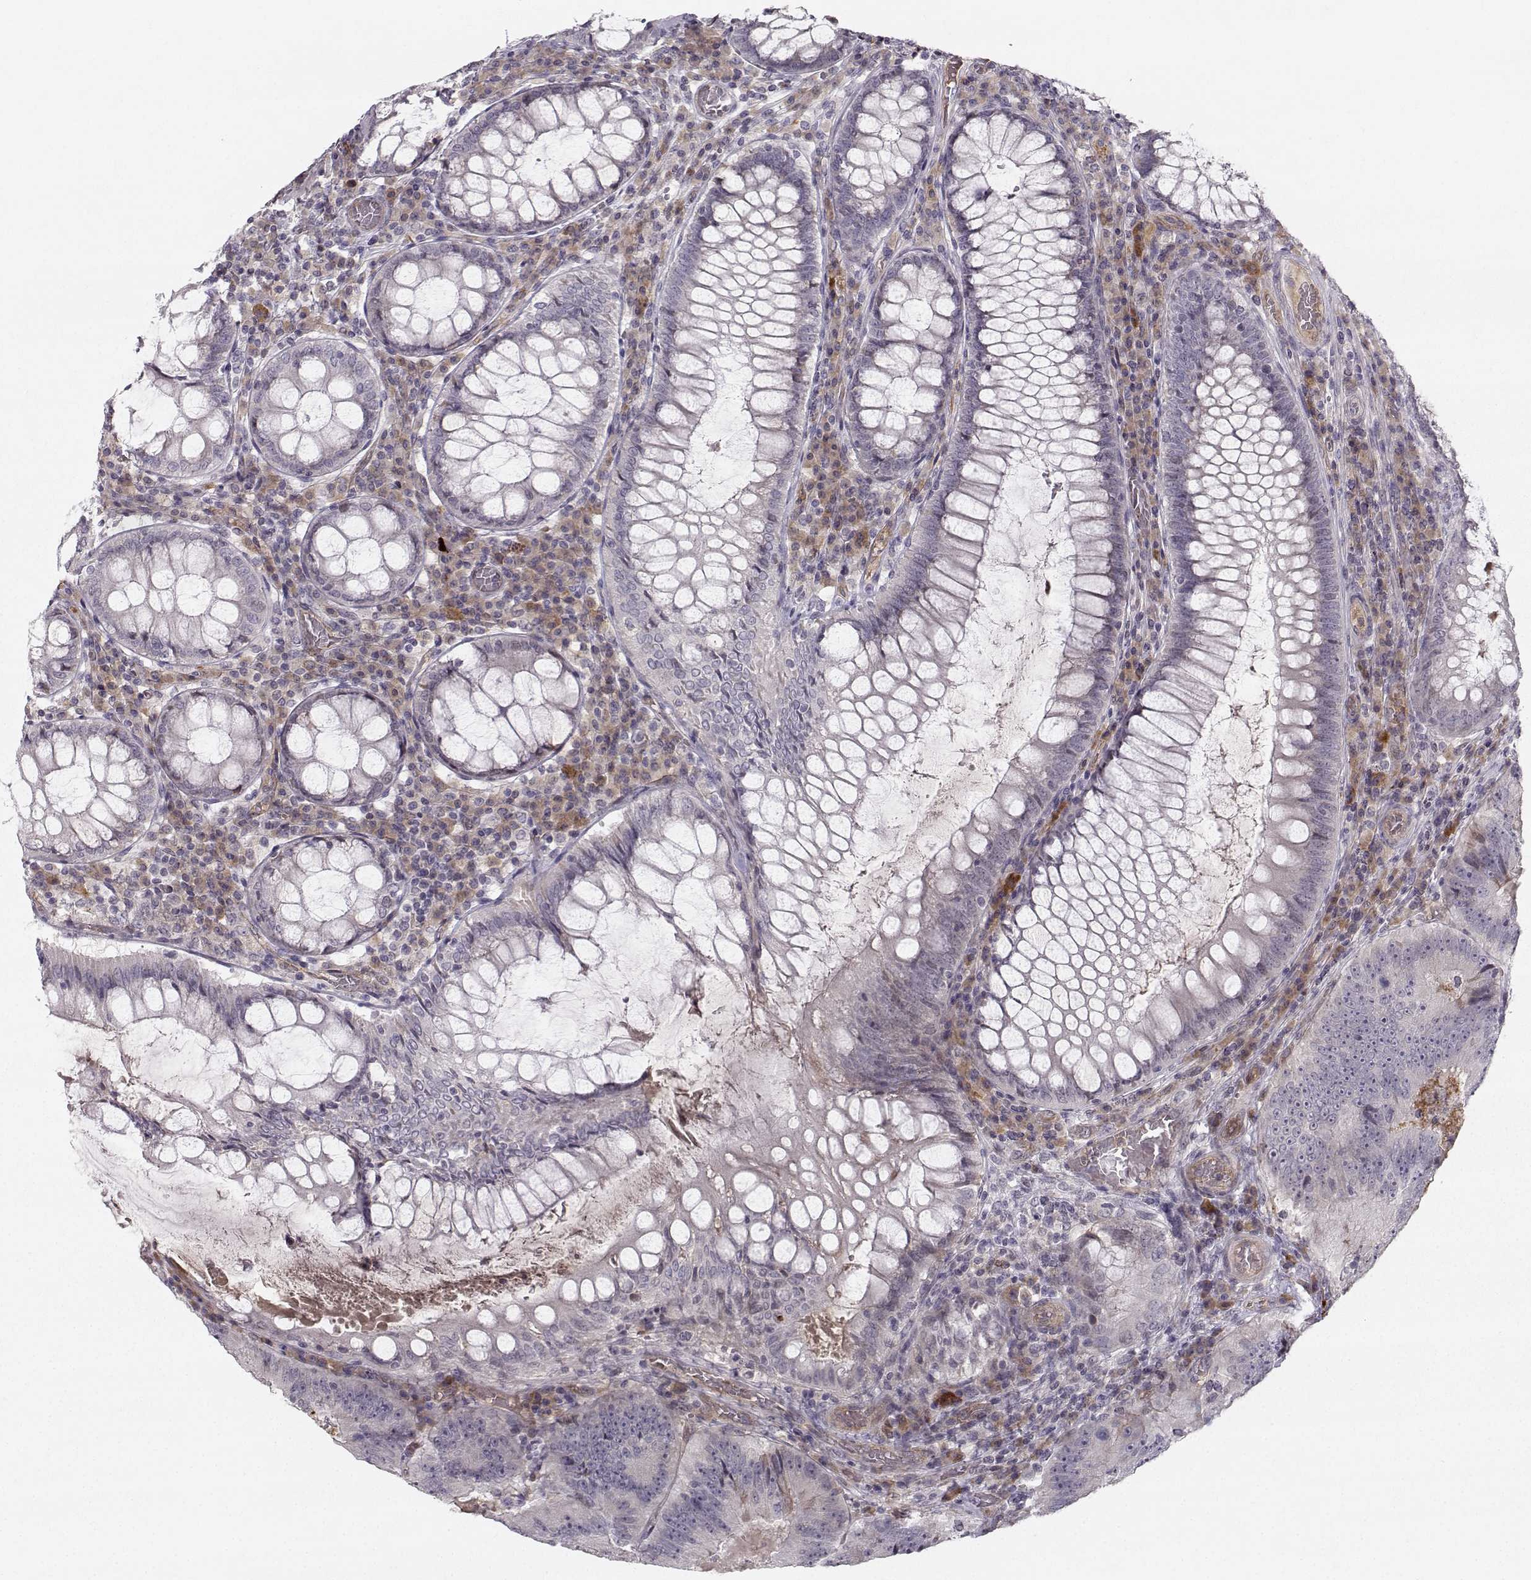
{"staining": {"intensity": "negative", "quantity": "none", "location": "none"}, "tissue": "colorectal cancer", "cell_type": "Tumor cells", "image_type": "cancer", "snomed": [{"axis": "morphology", "description": "Adenocarcinoma, NOS"}, {"axis": "topography", "description": "Colon"}], "caption": "A high-resolution micrograph shows immunohistochemistry (IHC) staining of colorectal adenocarcinoma, which shows no significant expression in tumor cells.", "gene": "OPRD1", "patient": {"sex": "female", "age": 86}}